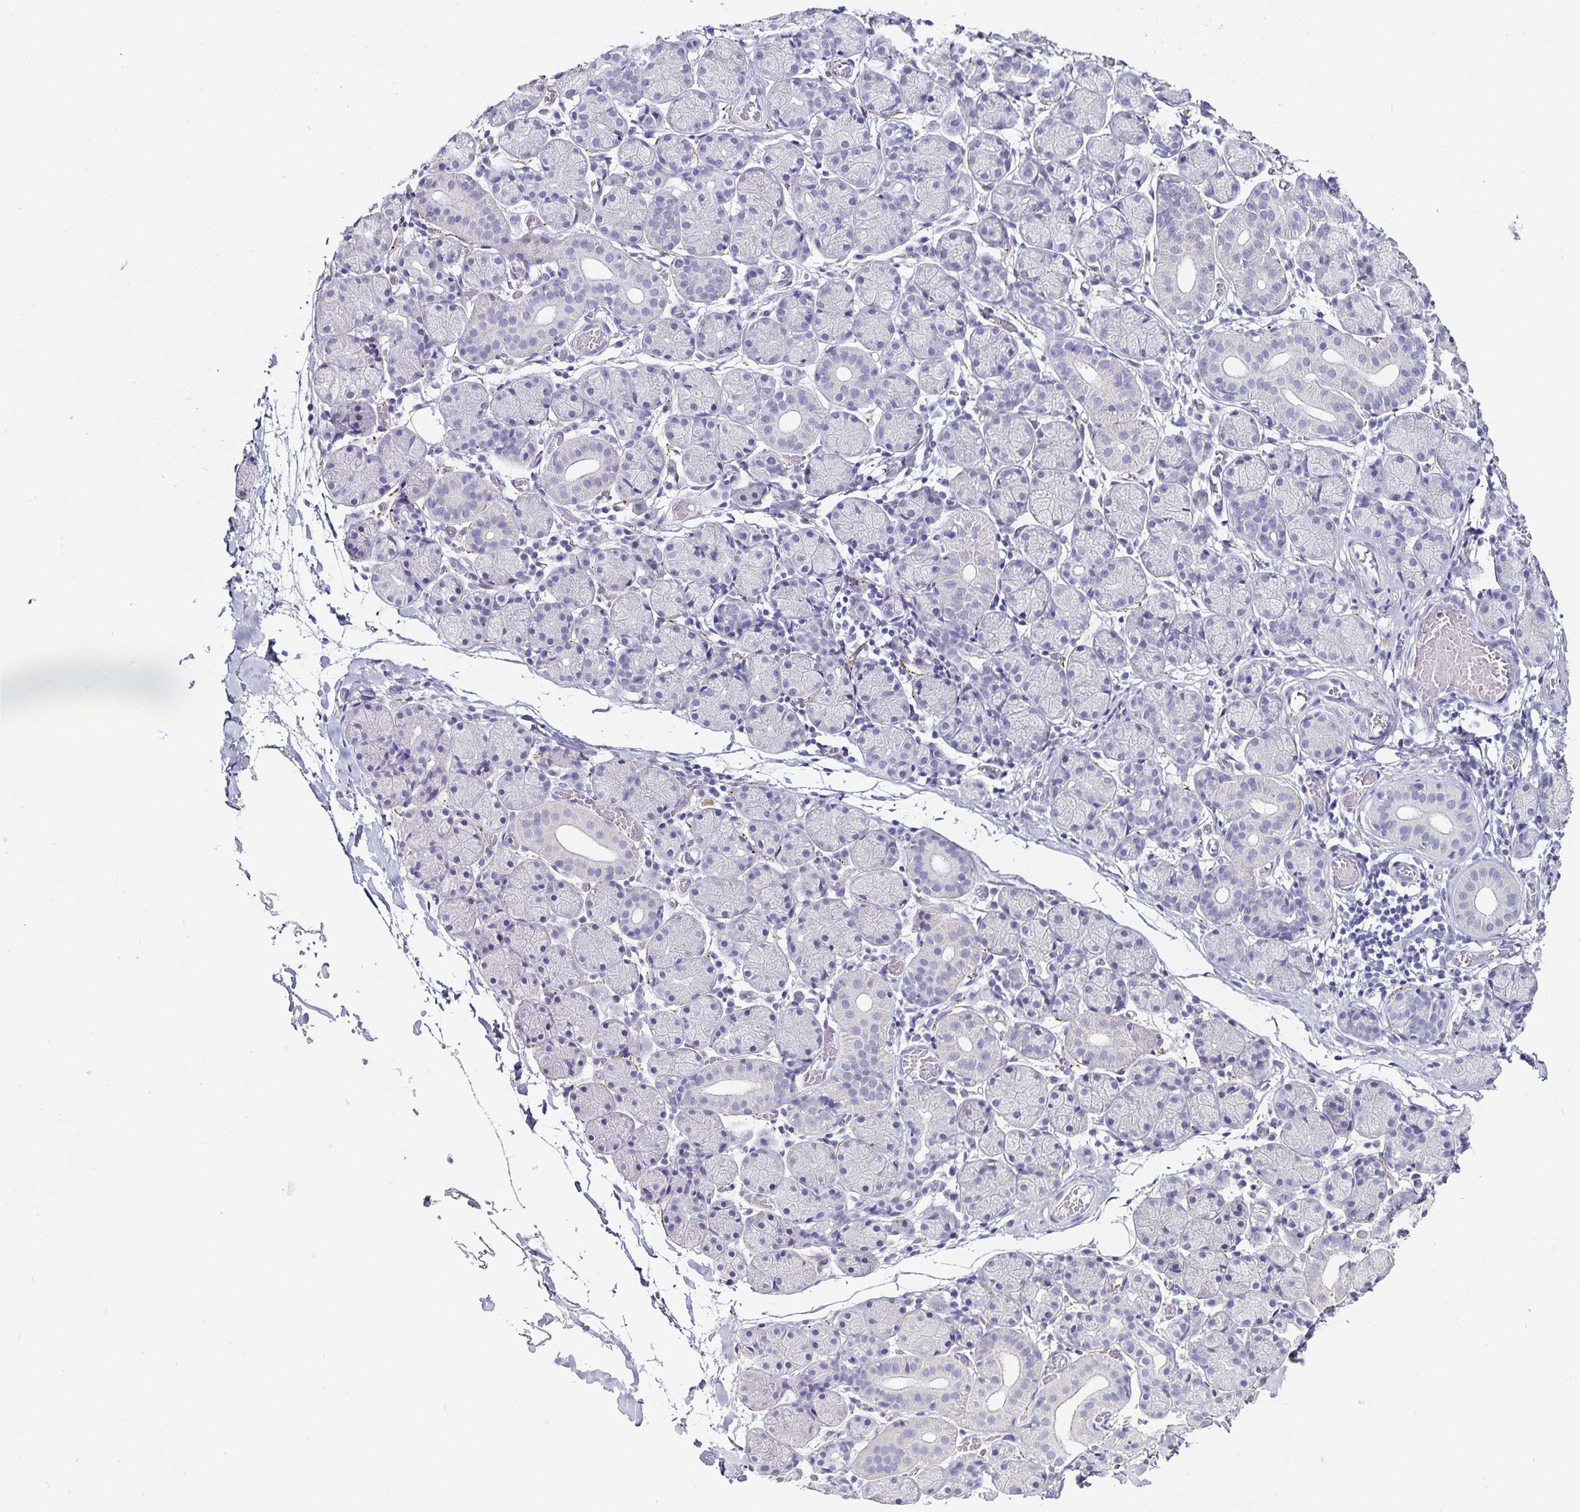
{"staining": {"intensity": "negative", "quantity": "none", "location": "none"}, "tissue": "salivary gland", "cell_type": "Glandular cells", "image_type": "normal", "snomed": [{"axis": "morphology", "description": "Normal tissue, NOS"}, {"axis": "topography", "description": "Salivary gland"}], "caption": "Protein analysis of normal salivary gland displays no significant expression in glandular cells. (DAB immunohistochemistry (IHC) with hematoxylin counter stain).", "gene": "CHGA", "patient": {"sex": "female", "age": 24}}